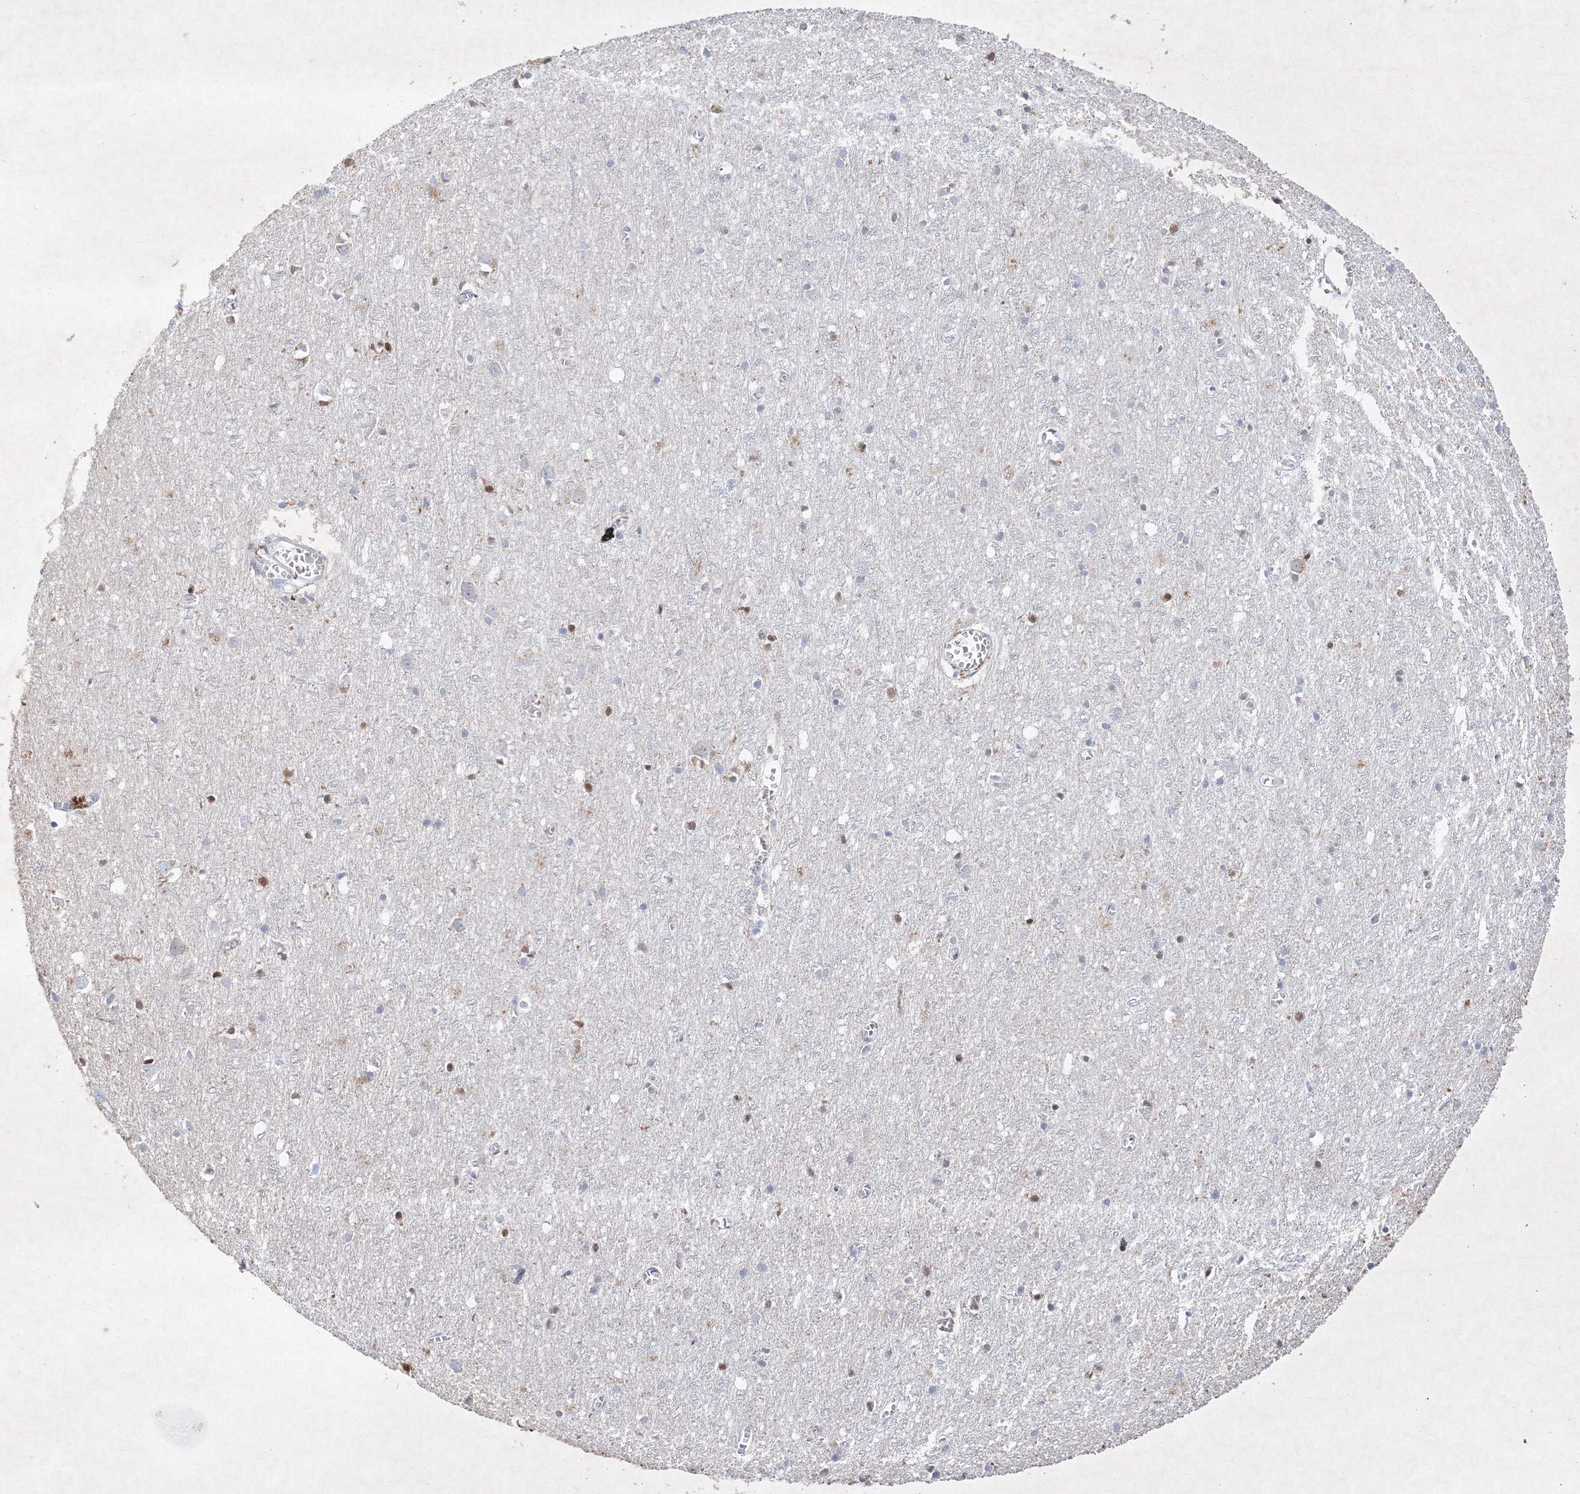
{"staining": {"intensity": "negative", "quantity": "none", "location": "none"}, "tissue": "cerebral cortex", "cell_type": "Endothelial cells", "image_type": "normal", "snomed": [{"axis": "morphology", "description": "Normal tissue, NOS"}, {"axis": "topography", "description": "Cerebral cortex"}], "caption": "High magnification brightfield microscopy of normal cerebral cortex stained with DAB (brown) and counterstained with hematoxylin (blue): endothelial cells show no significant staining. (Brightfield microscopy of DAB IHC at high magnification).", "gene": "CXXC4", "patient": {"sex": "female", "age": 64}}